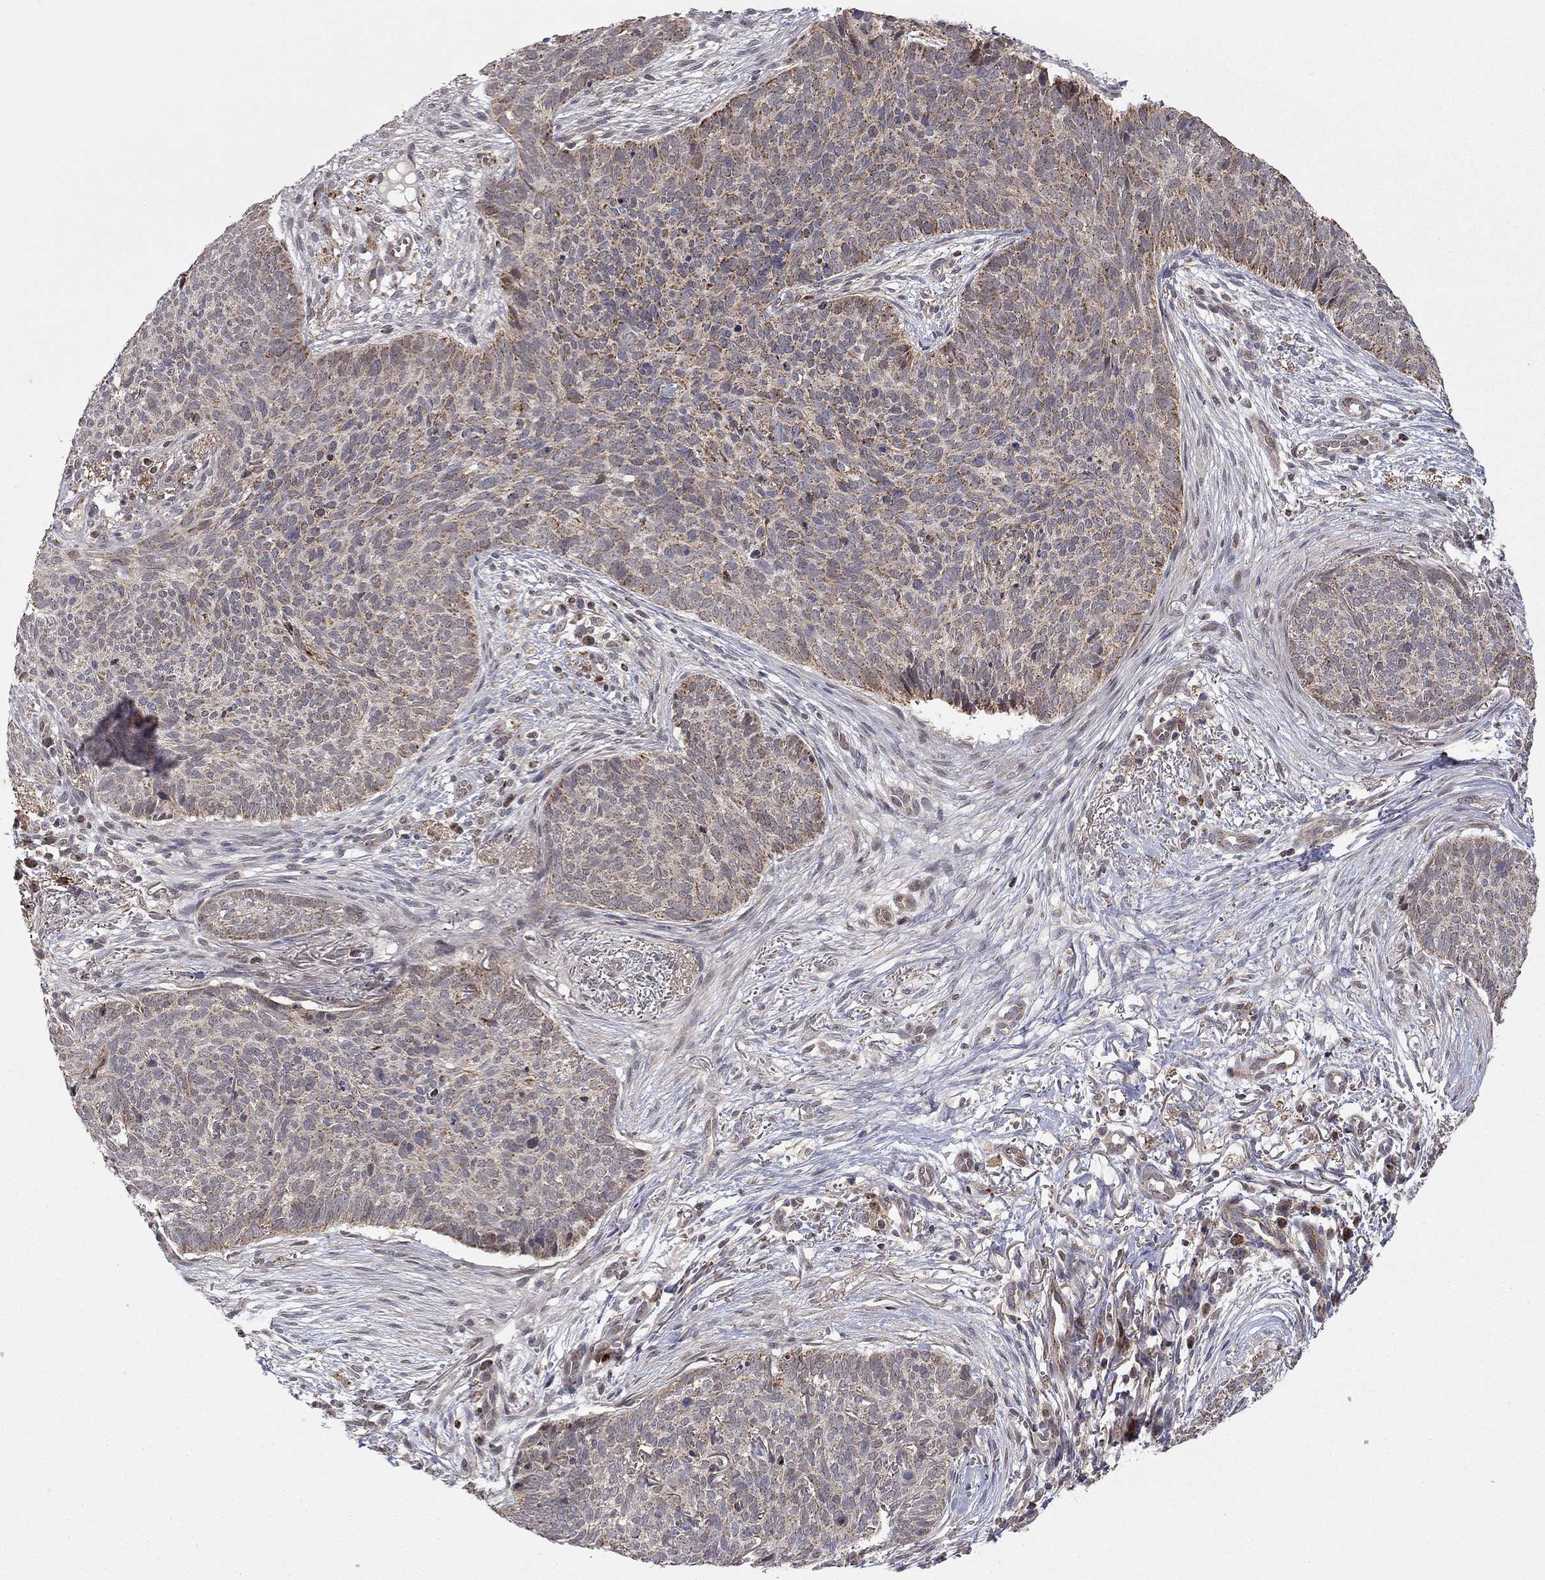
{"staining": {"intensity": "moderate", "quantity": "<25%", "location": "cytoplasmic/membranous"}, "tissue": "skin cancer", "cell_type": "Tumor cells", "image_type": "cancer", "snomed": [{"axis": "morphology", "description": "Basal cell carcinoma"}, {"axis": "topography", "description": "Skin"}], "caption": "IHC (DAB (3,3'-diaminobenzidine)) staining of human basal cell carcinoma (skin) reveals moderate cytoplasmic/membranous protein positivity in about <25% of tumor cells.", "gene": "IDS", "patient": {"sex": "male", "age": 64}}